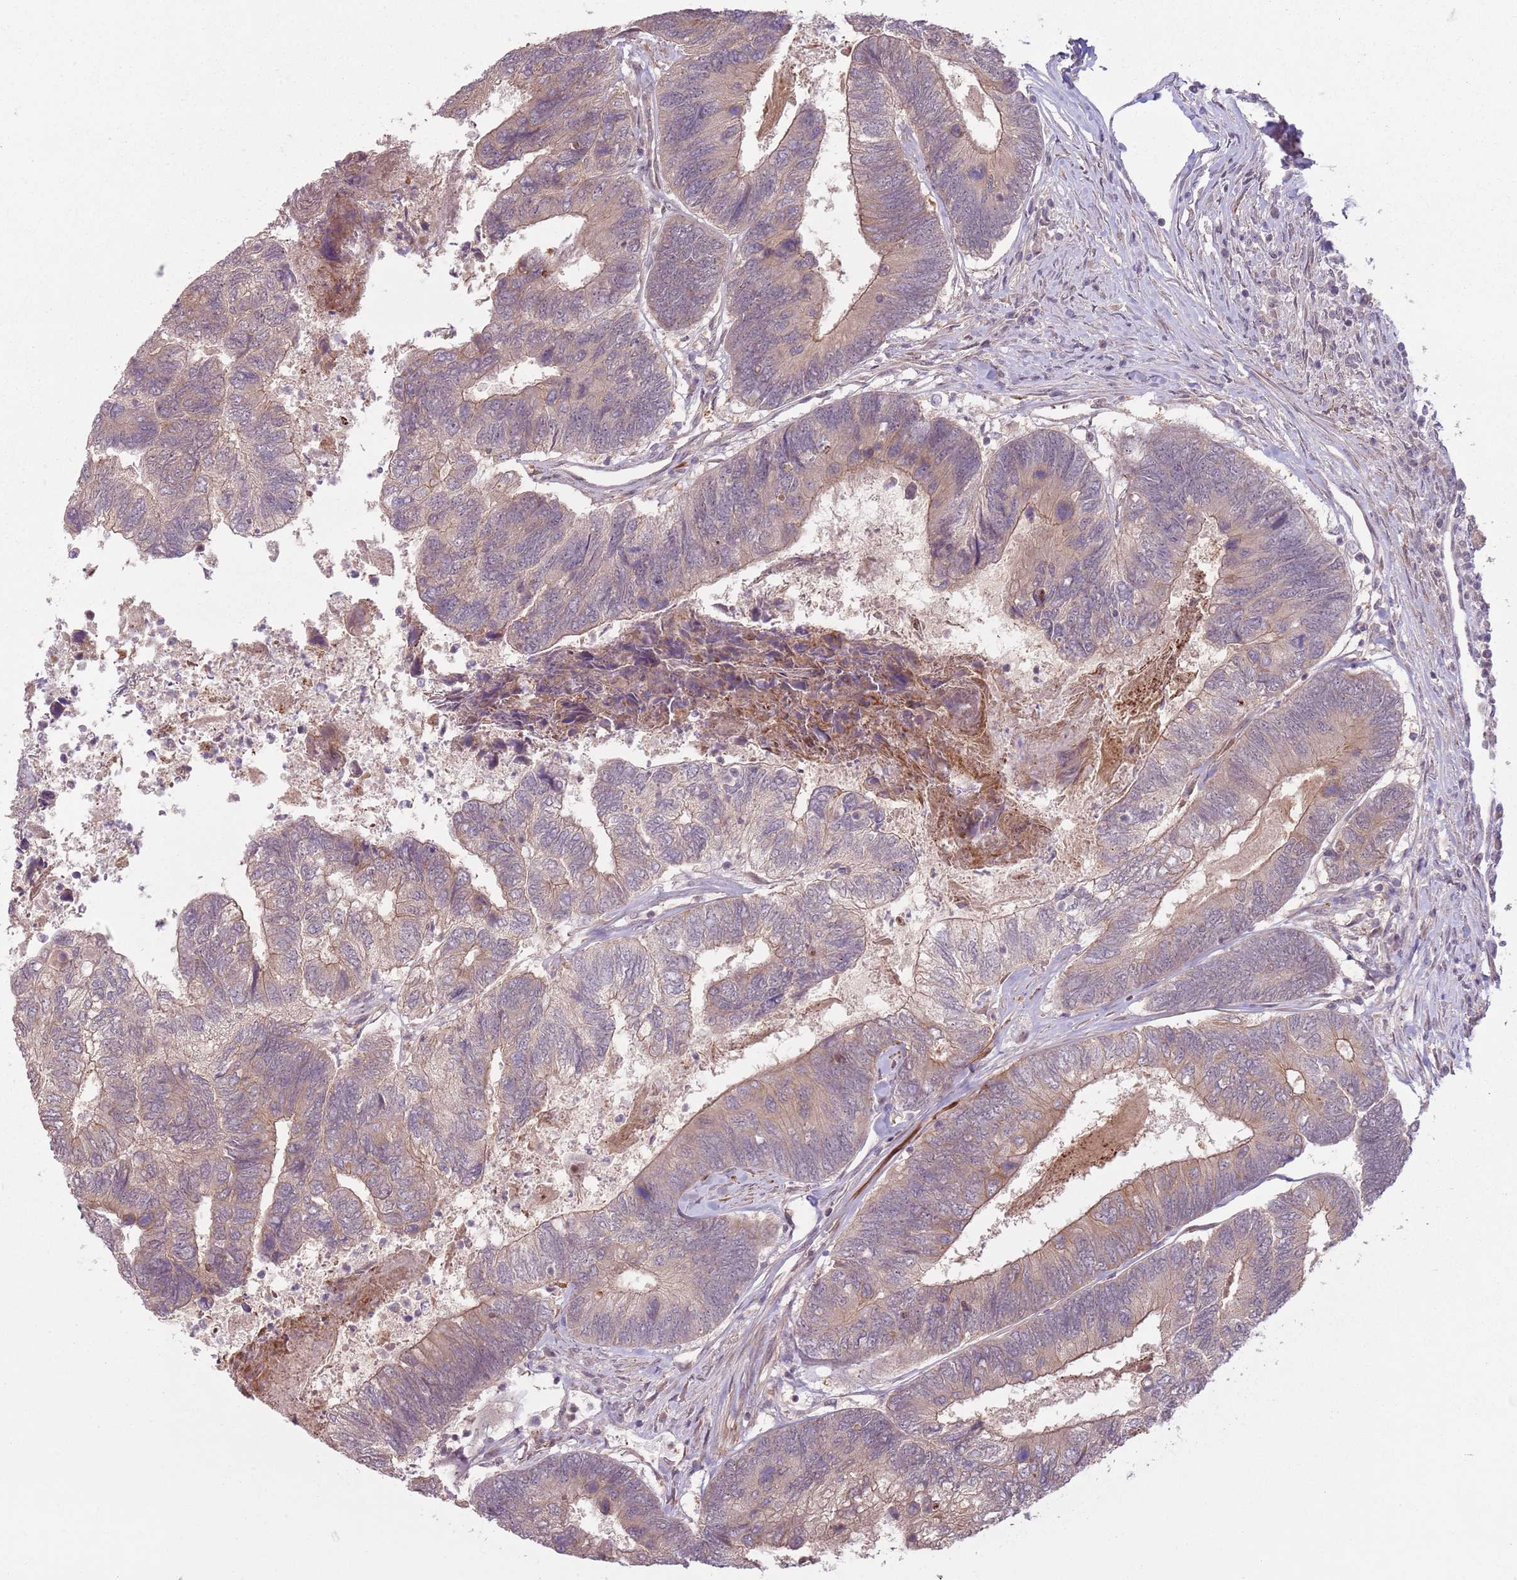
{"staining": {"intensity": "weak", "quantity": "25%-75%", "location": "cytoplasmic/membranous"}, "tissue": "colorectal cancer", "cell_type": "Tumor cells", "image_type": "cancer", "snomed": [{"axis": "morphology", "description": "Adenocarcinoma, NOS"}, {"axis": "topography", "description": "Colon"}], "caption": "Immunohistochemical staining of human colorectal adenocarcinoma demonstrates low levels of weak cytoplasmic/membranous positivity in about 25%-75% of tumor cells.", "gene": "CCDC154", "patient": {"sex": "female", "age": 67}}